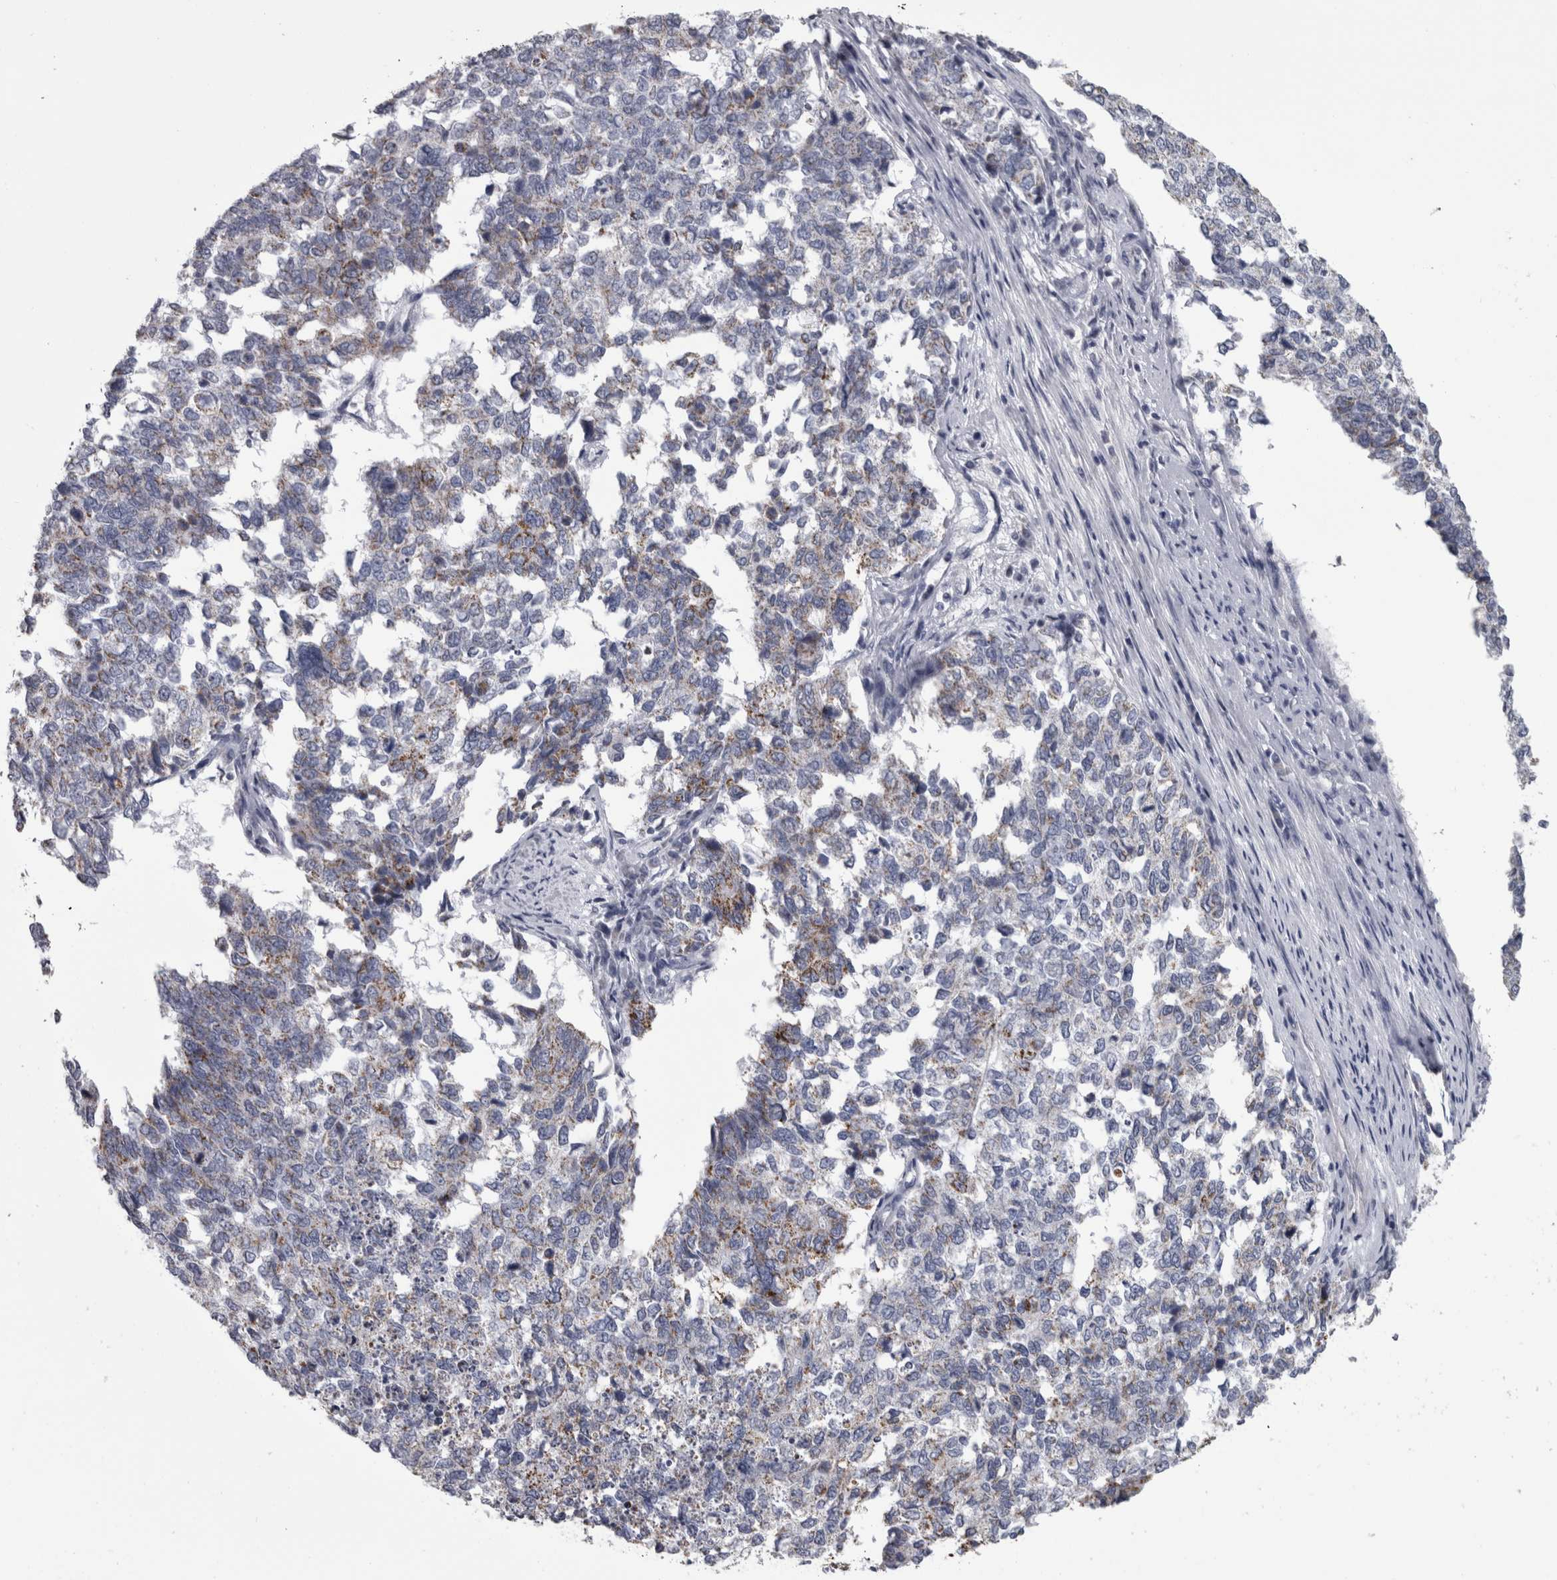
{"staining": {"intensity": "weak", "quantity": "<25%", "location": "cytoplasmic/membranous"}, "tissue": "cervical cancer", "cell_type": "Tumor cells", "image_type": "cancer", "snomed": [{"axis": "morphology", "description": "Squamous cell carcinoma, NOS"}, {"axis": "topography", "description": "Cervix"}], "caption": "Tumor cells are negative for protein expression in human squamous cell carcinoma (cervical).", "gene": "DBT", "patient": {"sex": "female", "age": 63}}